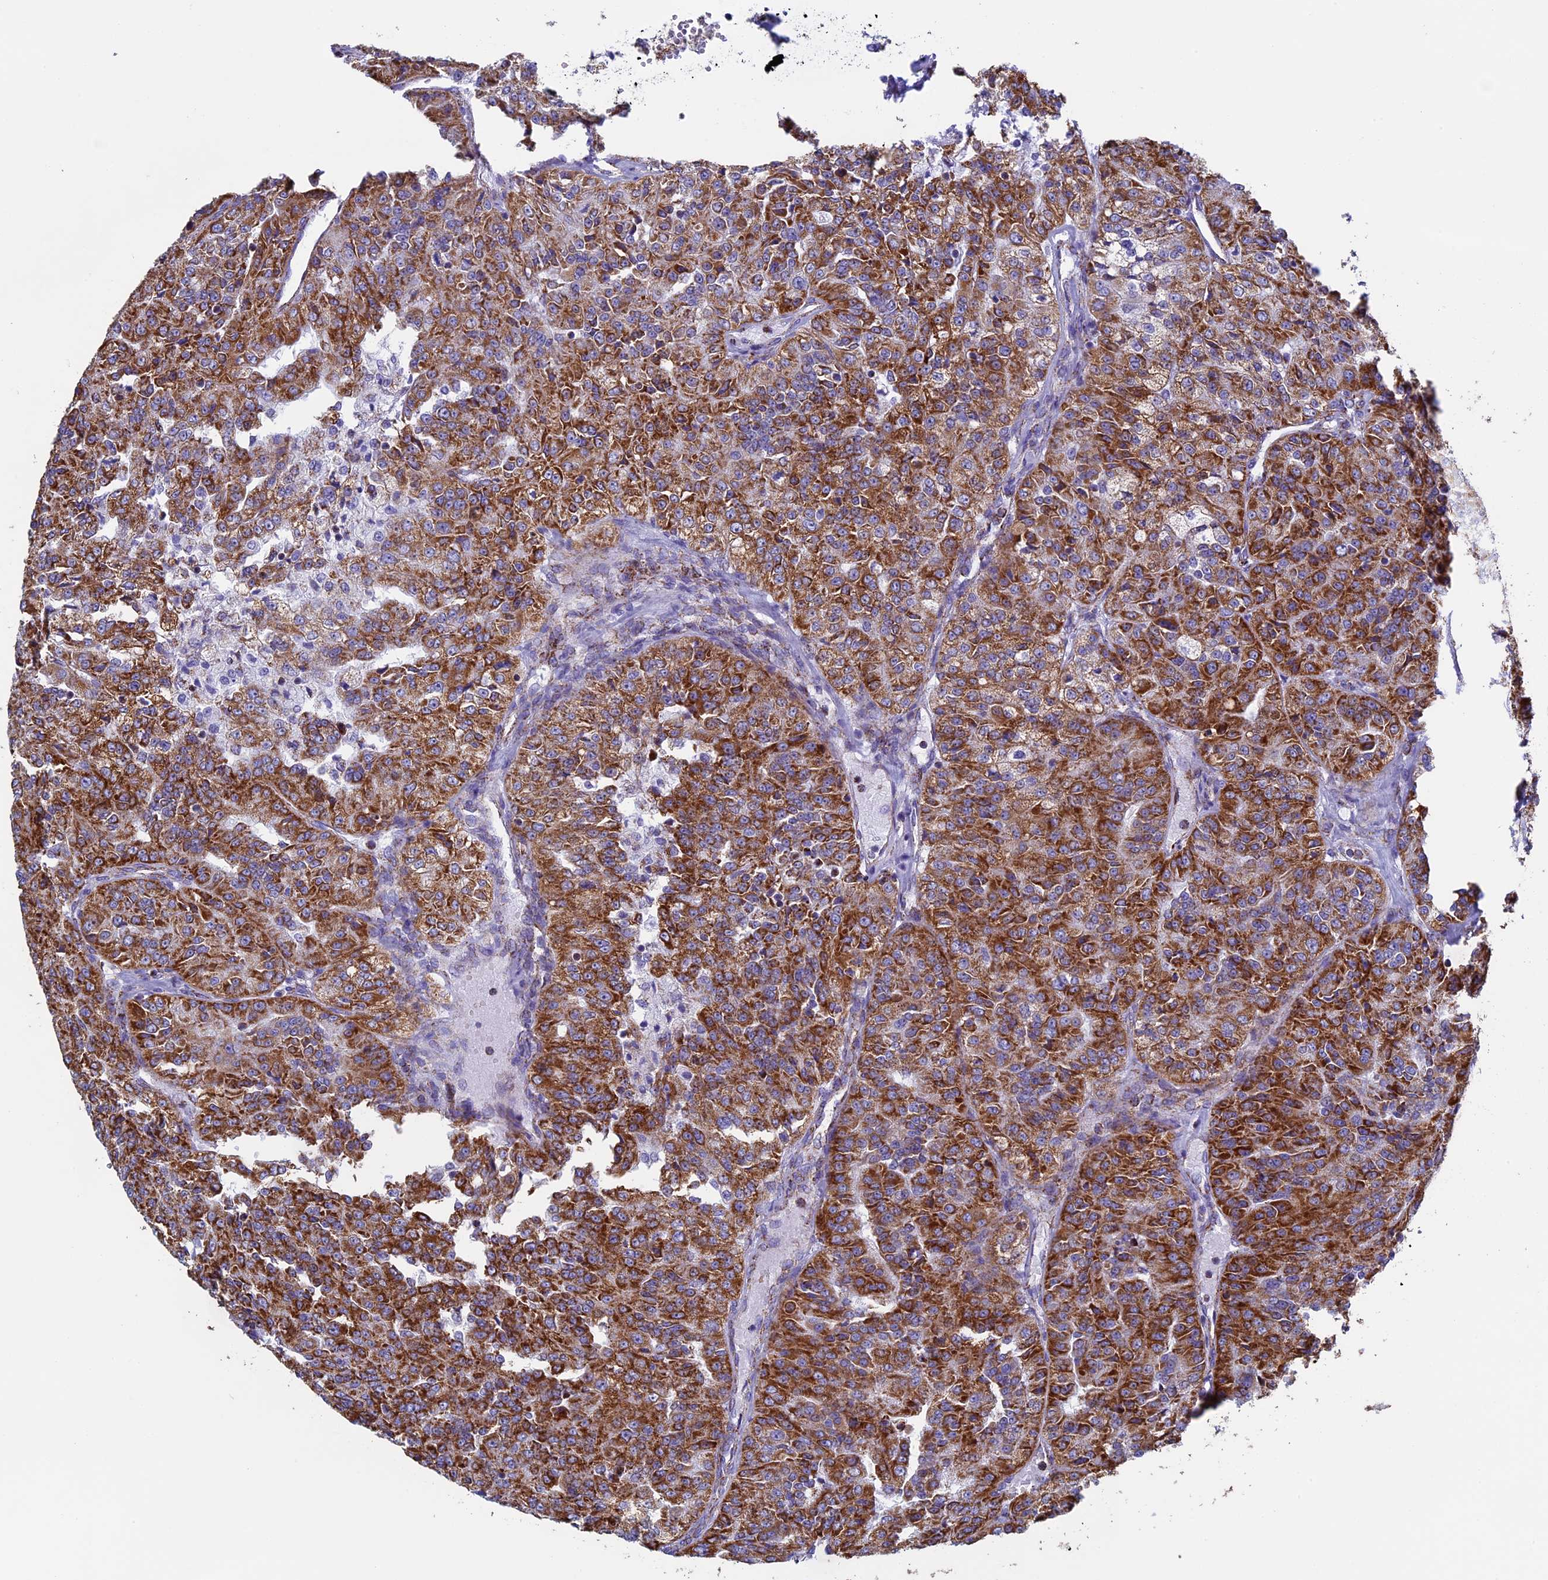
{"staining": {"intensity": "strong", "quantity": ">75%", "location": "cytoplasmic/membranous"}, "tissue": "renal cancer", "cell_type": "Tumor cells", "image_type": "cancer", "snomed": [{"axis": "morphology", "description": "Adenocarcinoma, NOS"}, {"axis": "topography", "description": "Kidney"}], "caption": "About >75% of tumor cells in human renal cancer (adenocarcinoma) display strong cytoplasmic/membranous protein expression as visualized by brown immunohistochemical staining.", "gene": "UQCRFS1", "patient": {"sex": "female", "age": 63}}